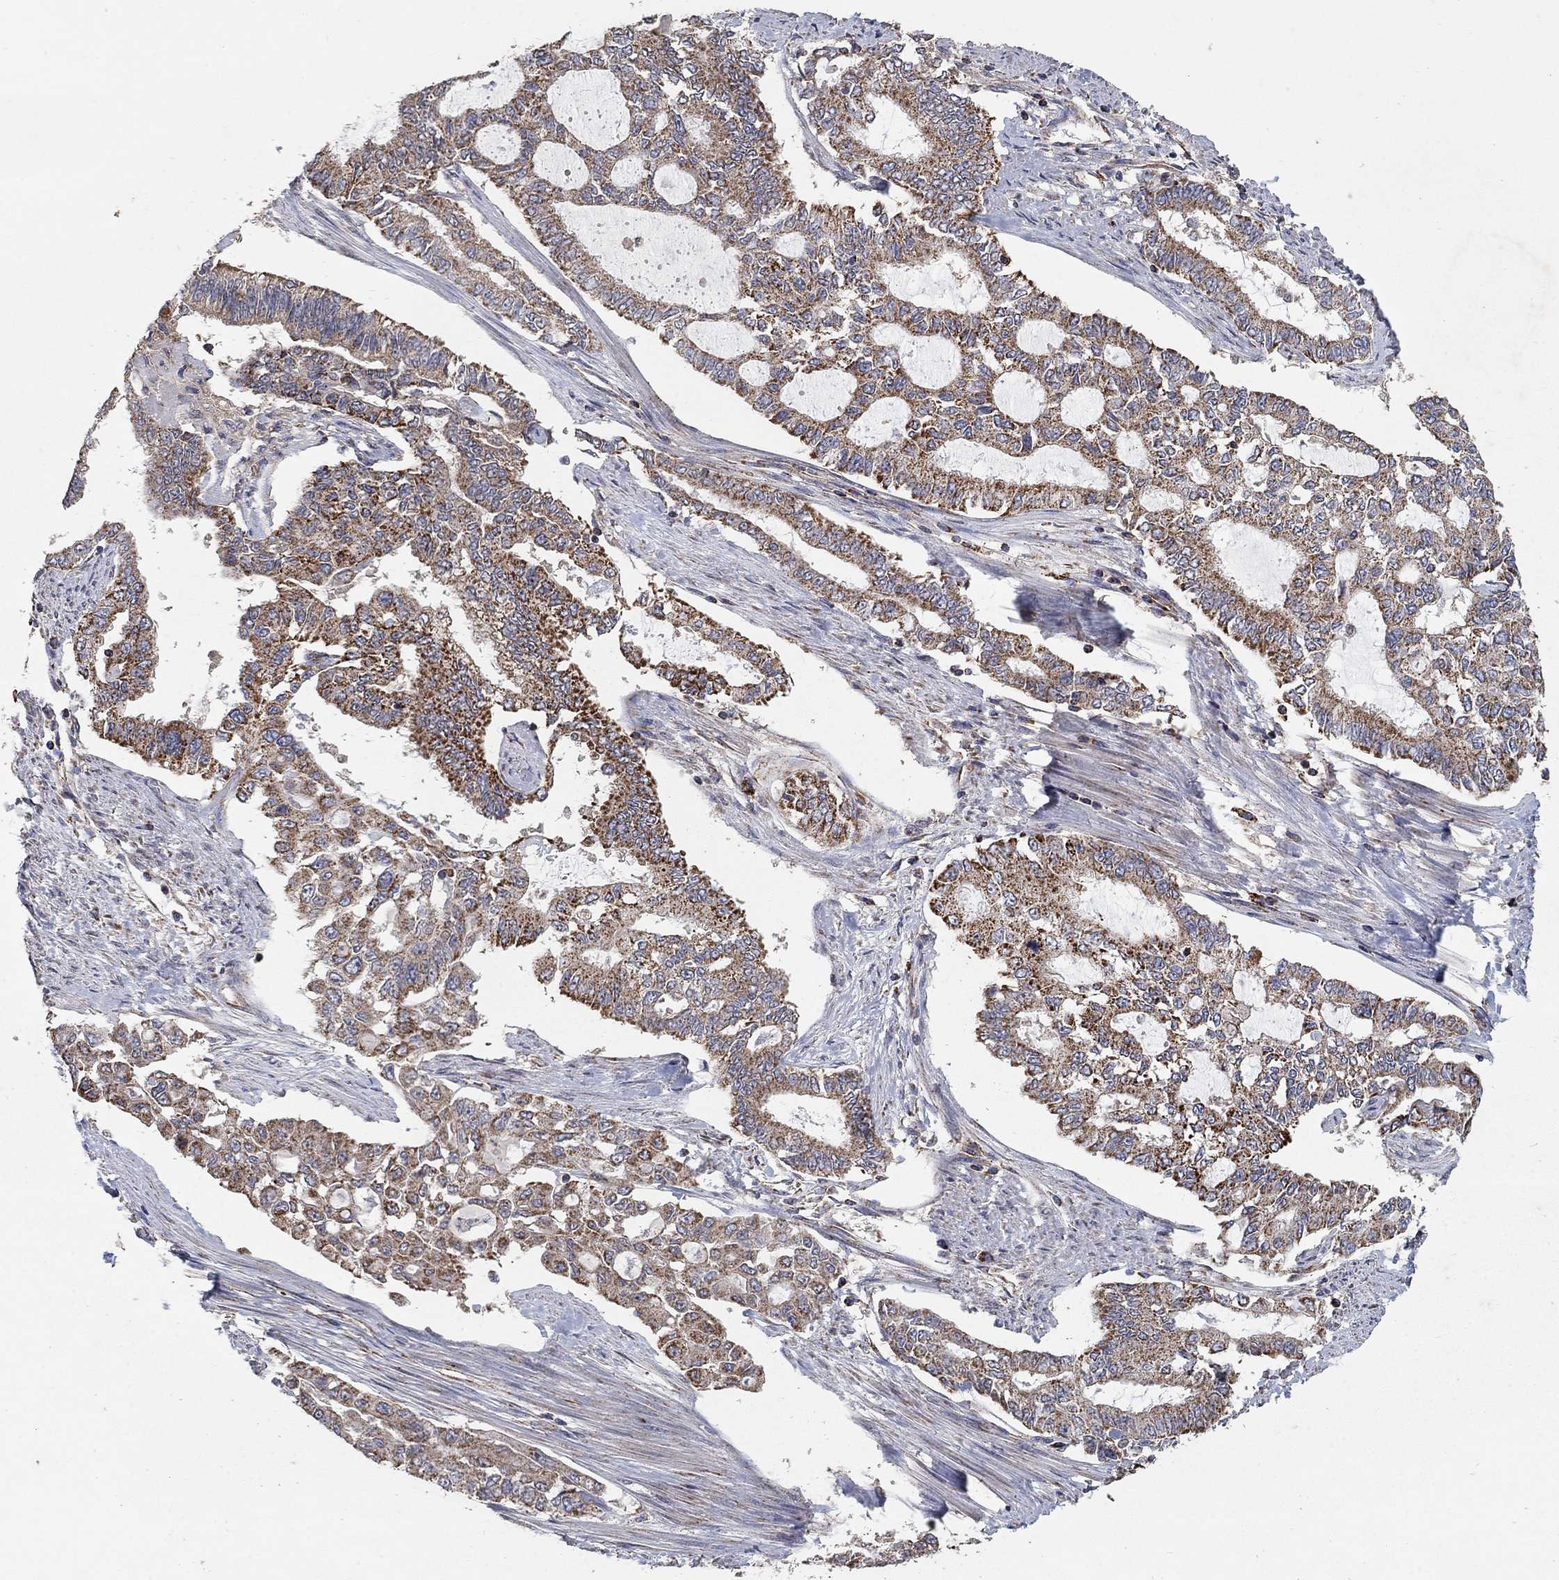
{"staining": {"intensity": "strong", "quantity": "<25%", "location": "cytoplasmic/membranous"}, "tissue": "endometrial cancer", "cell_type": "Tumor cells", "image_type": "cancer", "snomed": [{"axis": "morphology", "description": "Adenocarcinoma, NOS"}, {"axis": "topography", "description": "Uterus"}], "caption": "An image of human endometrial adenocarcinoma stained for a protein demonstrates strong cytoplasmic/membranous brown staining in tumor cells.", "gene": "GPSM1", "patient": {"sex": "female", "age": 59}}